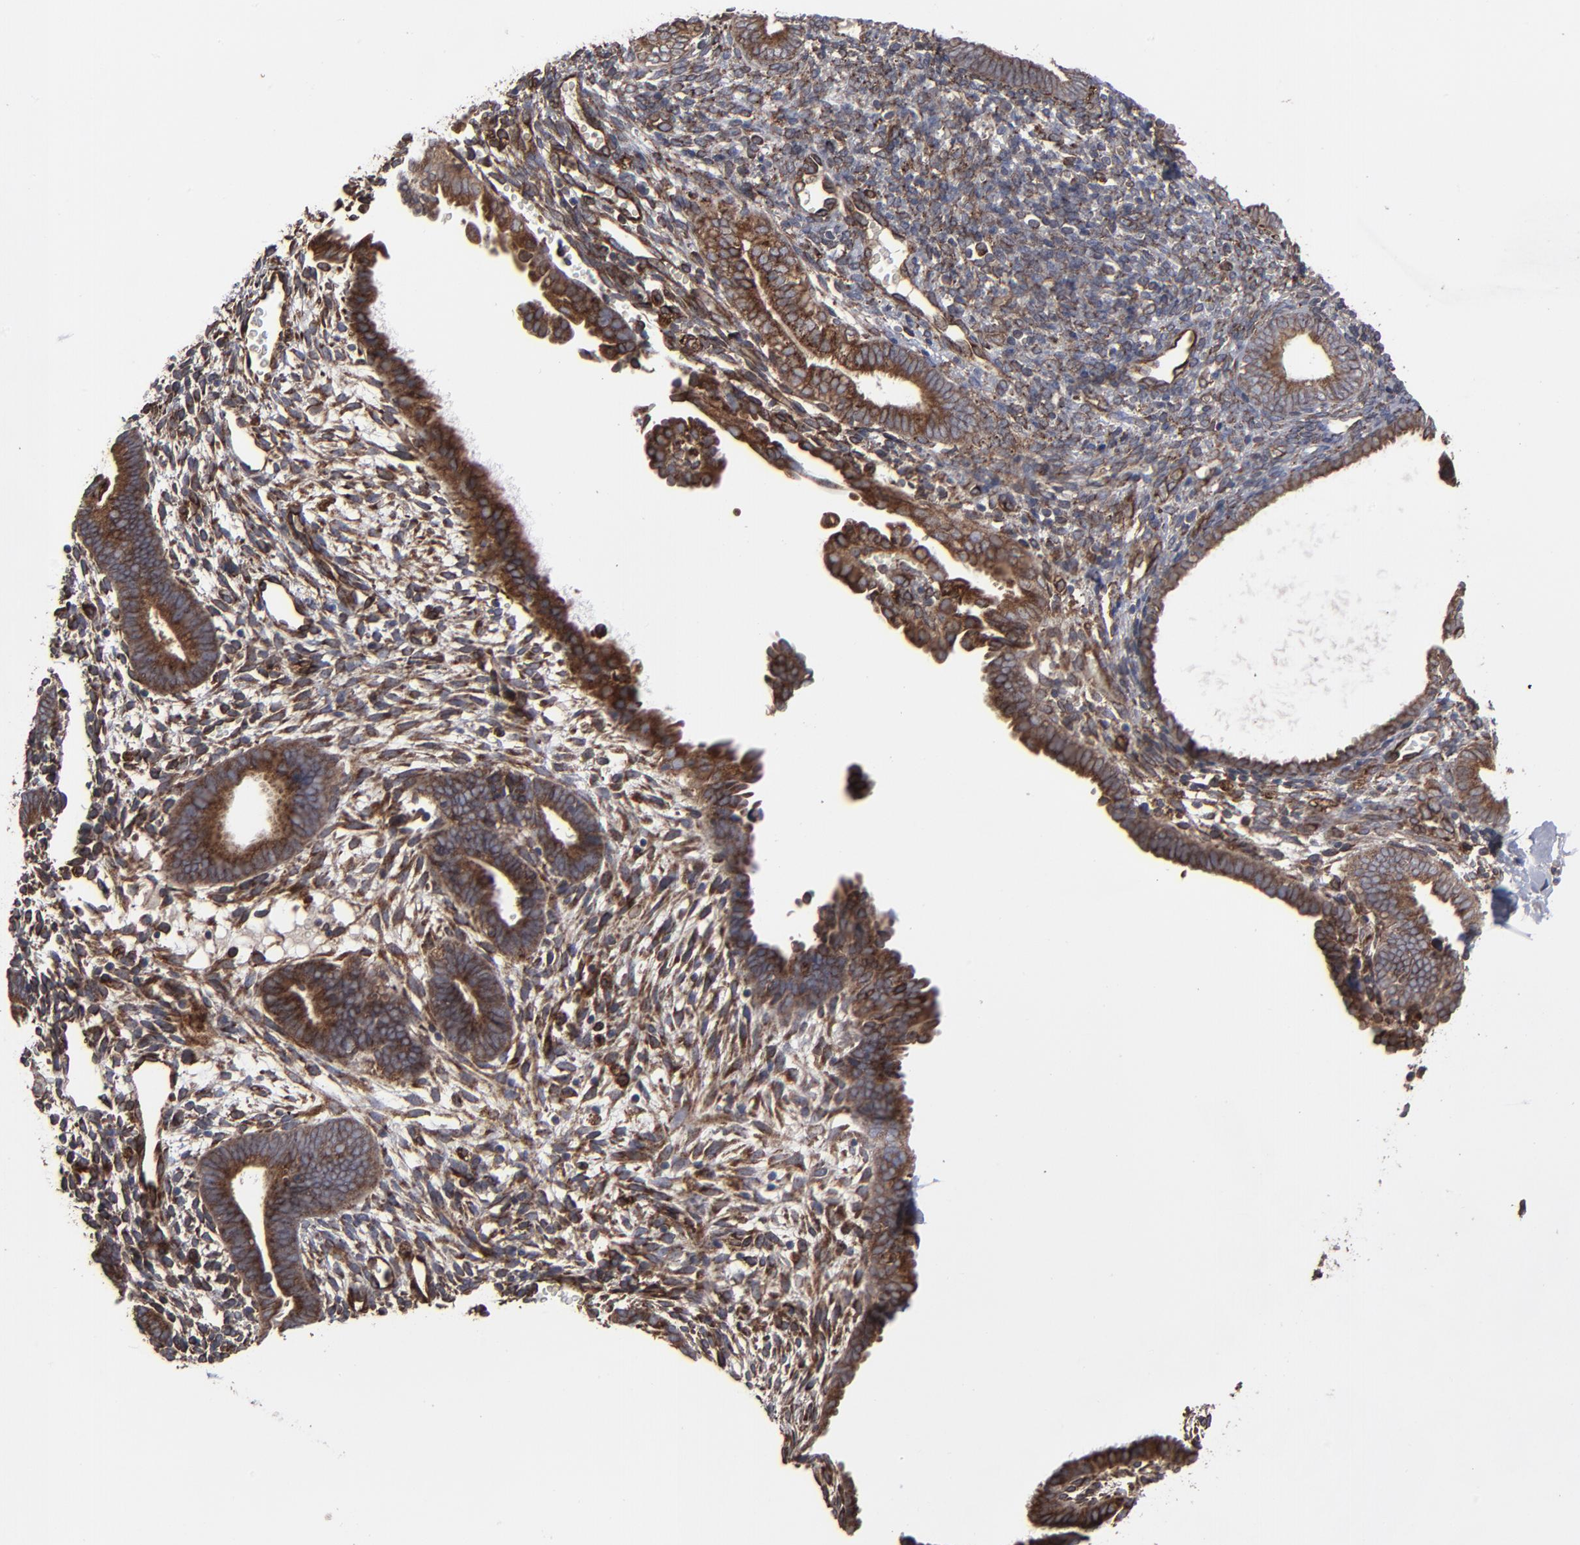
{"staining": {"intensity": "moderate", "quantity": "25%-75%", "location": "cytoplasmic/membranous"}, "tissue": "endometrium", "cell_type": "Cells in endometrial stroma", "image_type": "normal", "snomed": [{"axis": "morphology", "description": "Normal tissue, NOS"}, {"axis": "topography", "description": "Smooth muscle"}, {"axis": "topography", "description": "Endometrium"}], "caption": "The histopathology image displays staining of benign endometrium, revealing moderate cytoplasmic/membranous protein positivity (brown color) within cells in endometrial stroma.", "gene": "CNIH1", "patient": {"sex": "female", "age": 57}}